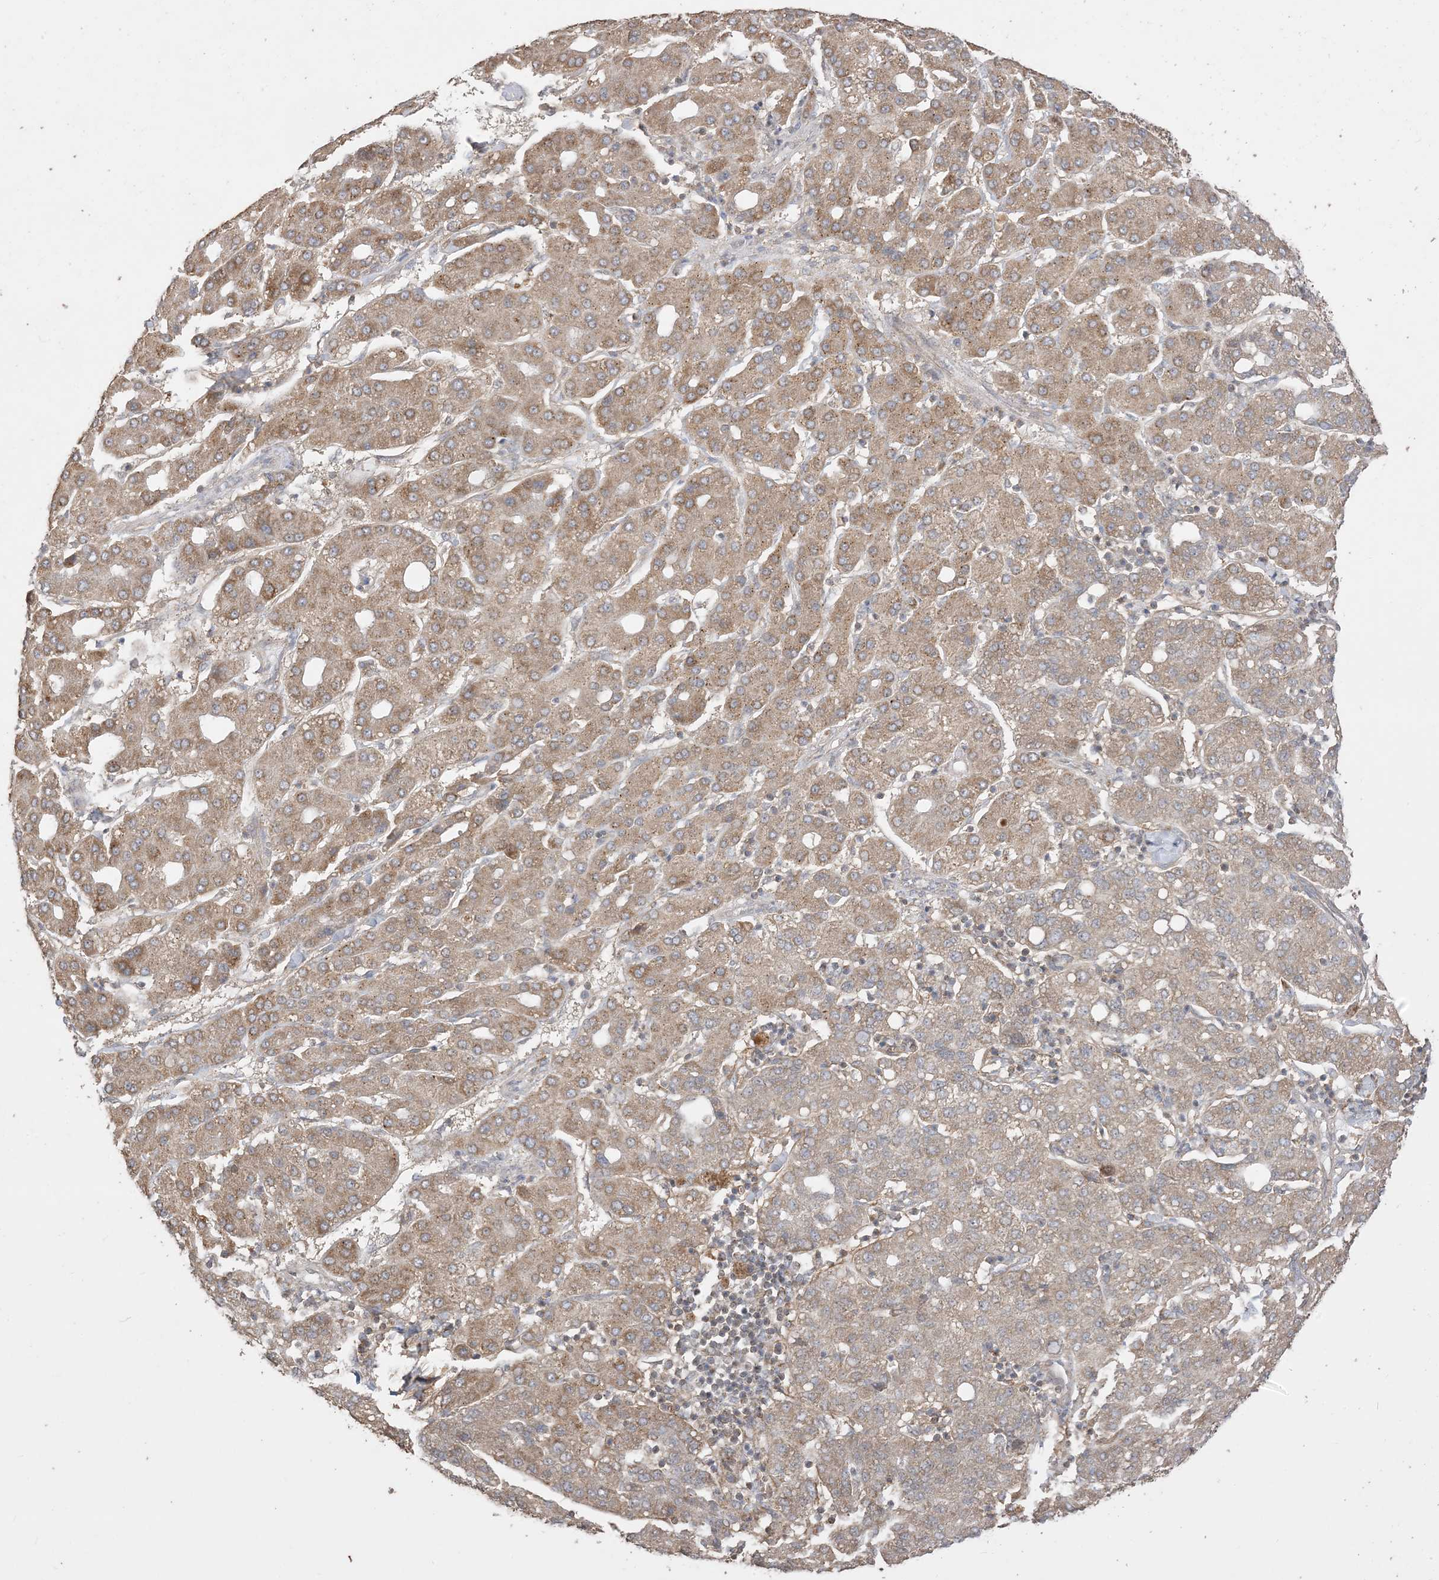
{"staining": {"intensity": "moderate", "quantity": ">75%", "location": "cytoplasmic/membranous"}, "tissue": "liver cancer", "cell_type": "Tumor cells", "image_type": "cancer", "snomed": [{"axis": "morphology", "description": "Carcinoma, Hepatocellular, NOS"}, {"axis": "topography", "description": "Liver"}], "caption": "This is a histology image of immunohistochemistry staining of liver cancer (hepatocellular carcinoma), which shows moderate positivity in the cytoplasmic/membranous of tumor cells.", "gene": "SIRT3", "patient": {"sex": "male", "age": 65}}